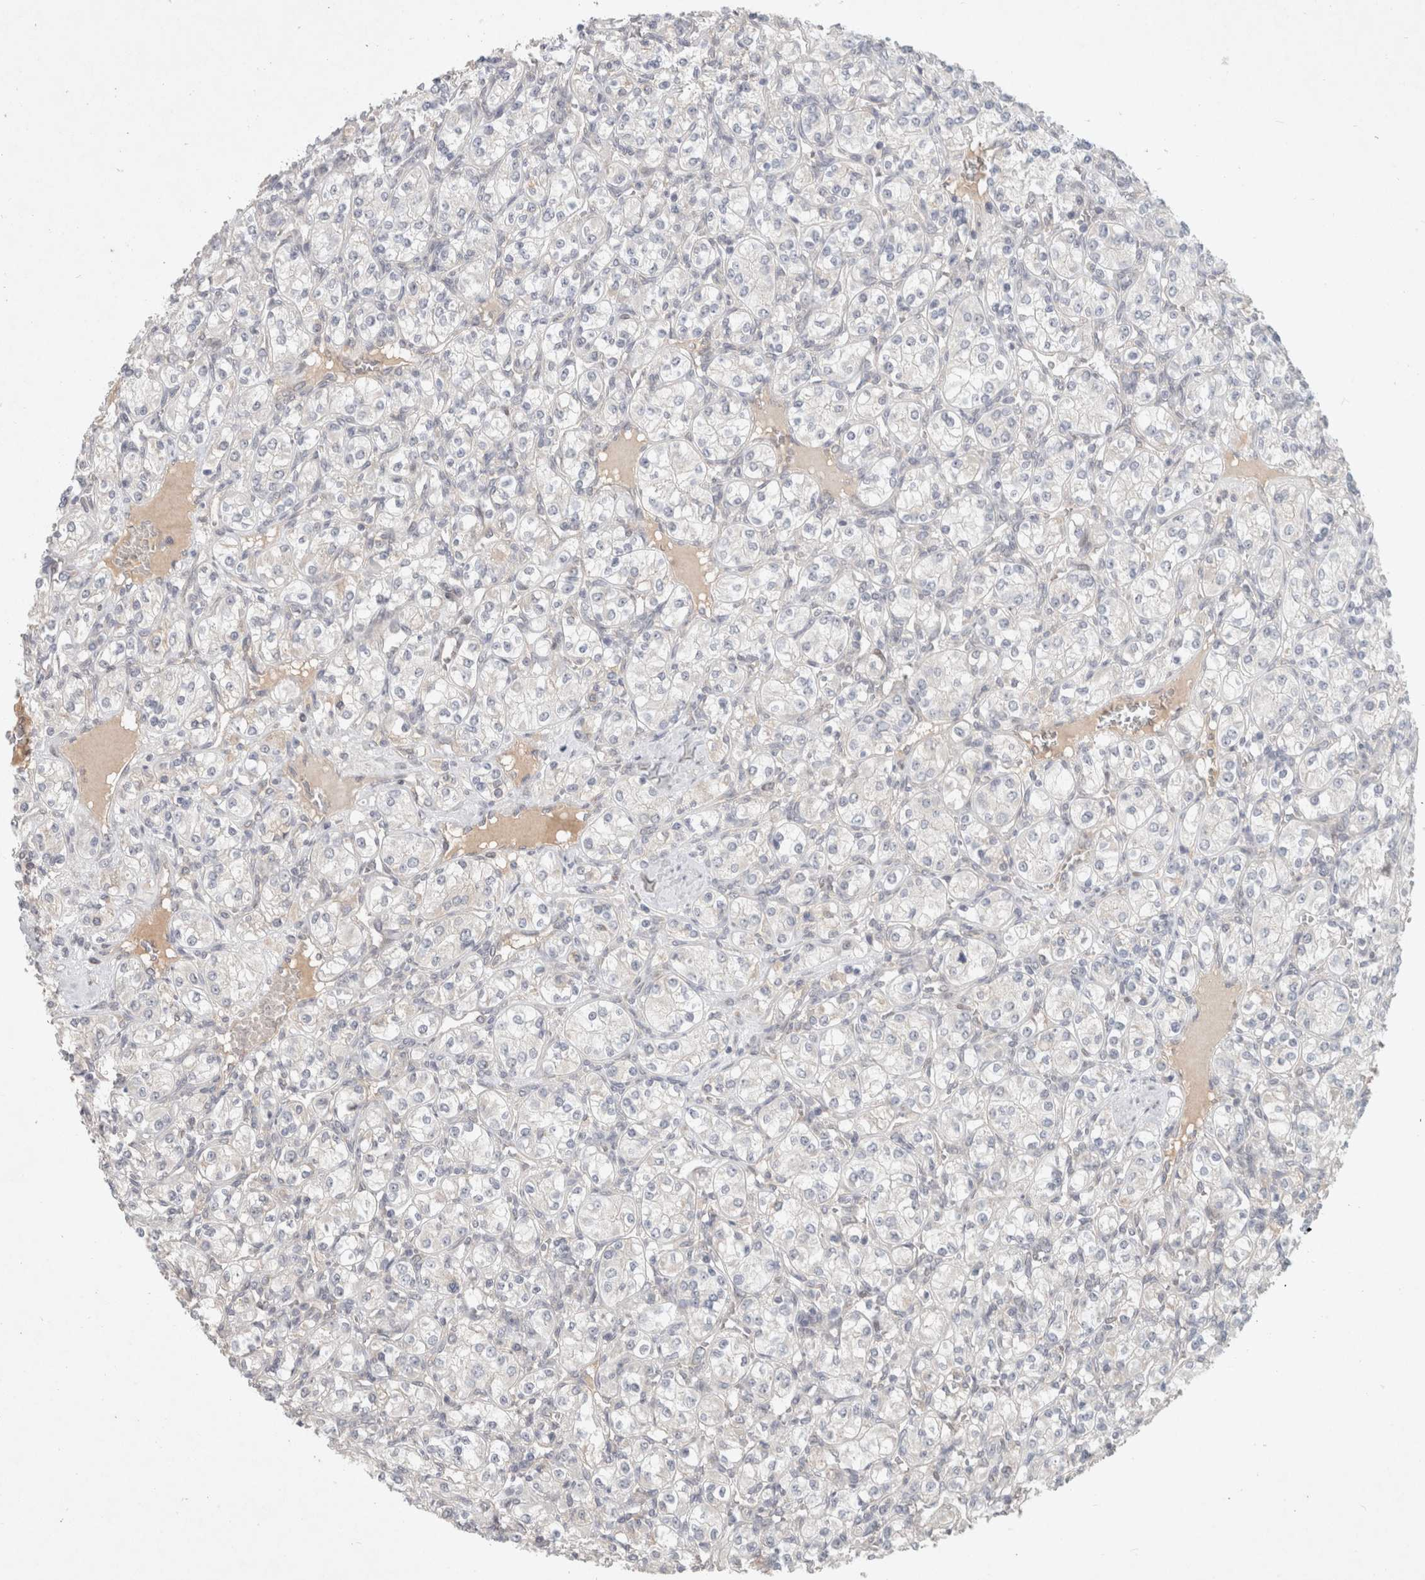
{"staining": {"intensity": "negative", "quantity": "none", "location": "none"}, "tissue": "renal cancer", "cell_type": "Tumor cells", "image_type": "cancer", "snomed": [{"axis": "morphology", "description": "Adenocarcinoma, NOS"}, {"axis": "topography", "description": "Kidney"}], "caption": "Histopathology image shows no protein positivity in tumor cells of renal cancer tissue.", "gene": "RASAL2", "patient": {"sex": "male", "age": 77}}